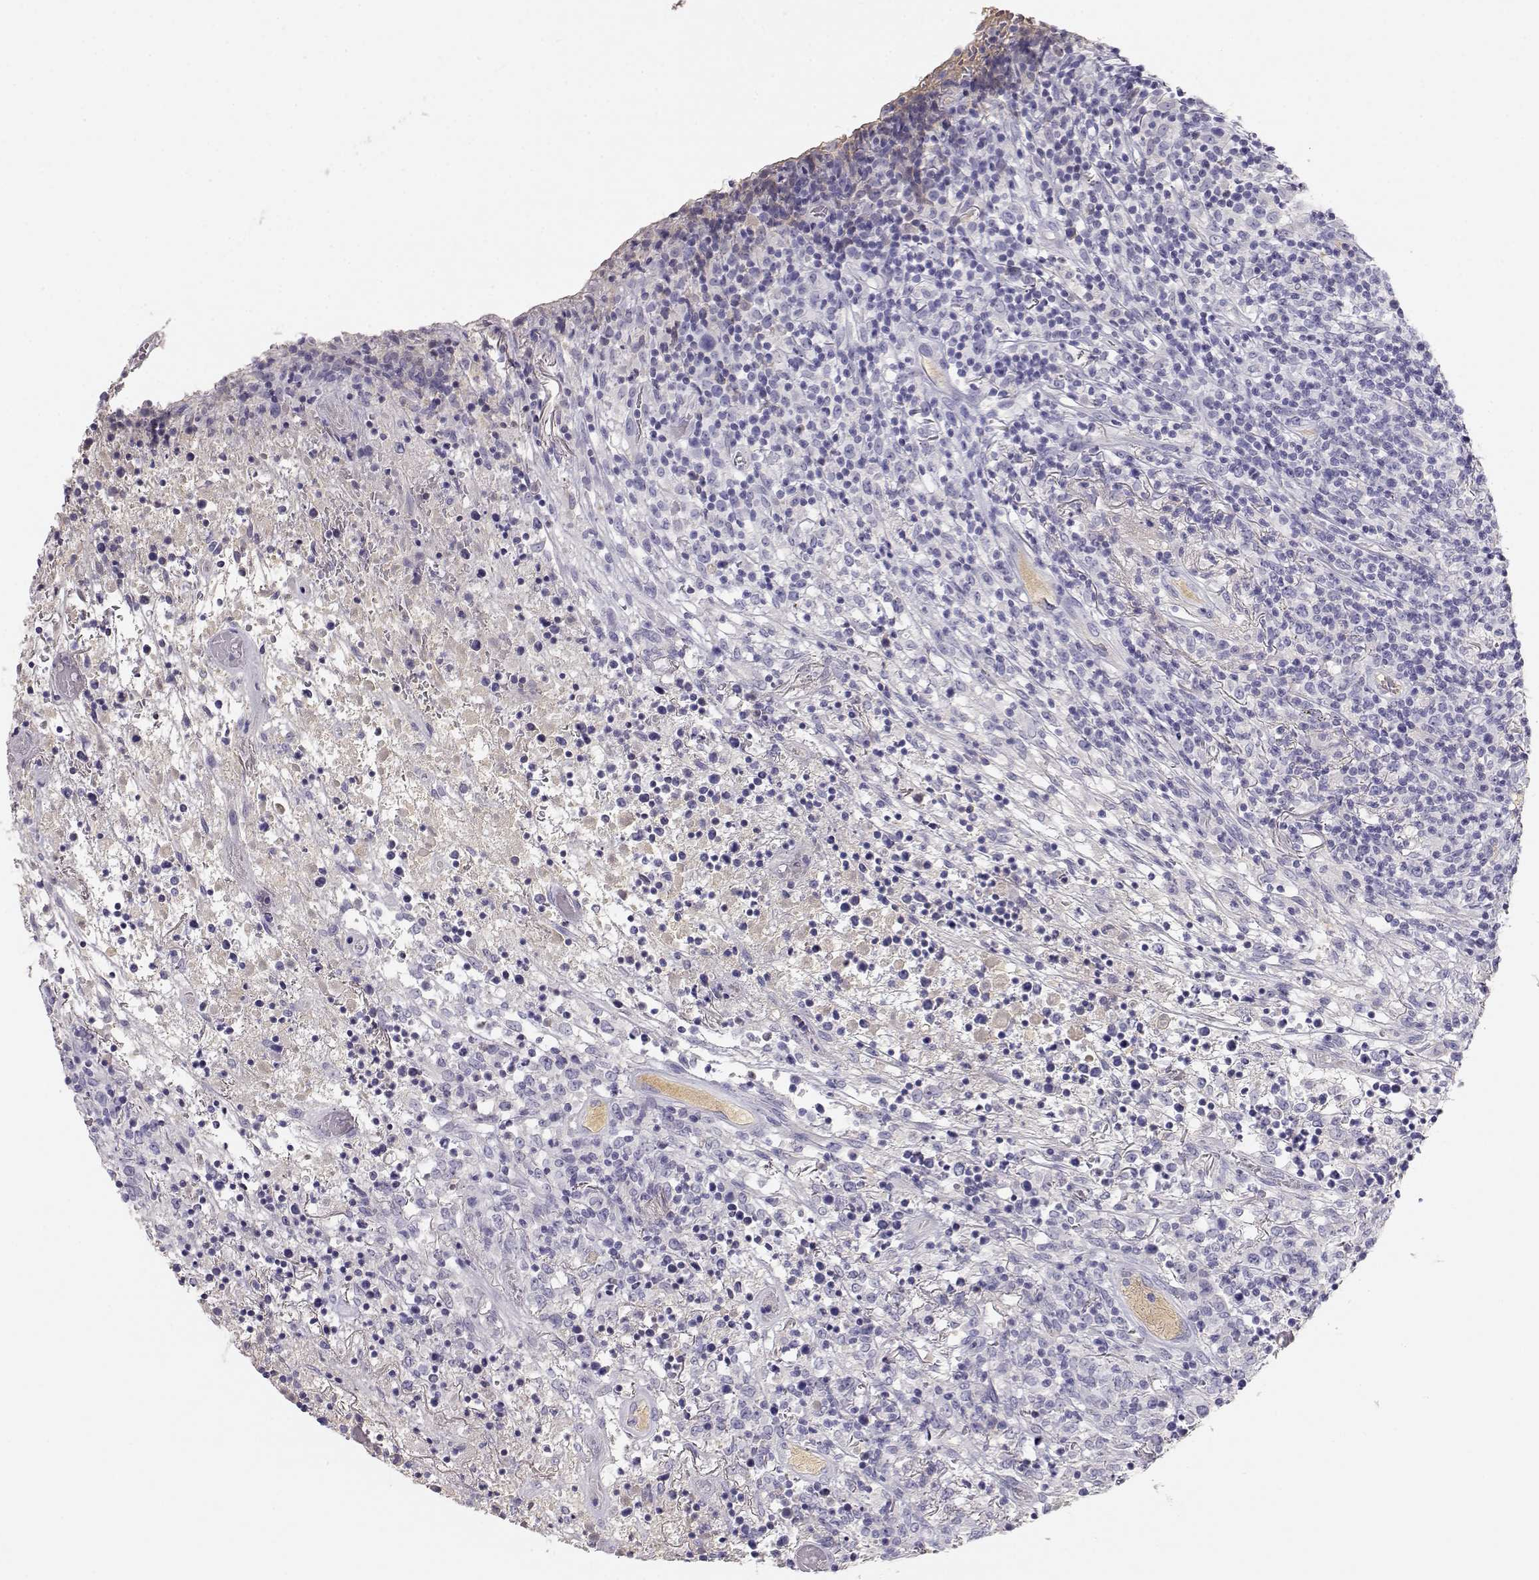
{"staining": {"intensity": "weak", "quantity": "<25%", "location": "cytoplasmic/membranous"}, "tissue": "lymphoma", "cell_type": "Tumor cells", "image_type": "cancer", "snomed": [{"axis": "morphology", "description": "Malignant lymphoma, non-Hodgkin's type, High grade"}, {"axis": "topography", "description": "Lung"}], "caption": "Protein analysis of malignant lymphoma, non-Hodgkin's type (high-grade) displays no significant staining in tumor cells. The staining was performed using DAB to visualize the protein expression in brown, while the nuclei were stained in blue with hematoxylin (Magnification: 20x).", "gene": "GPR174", "patient": {"sex": "male", "age": 79}}